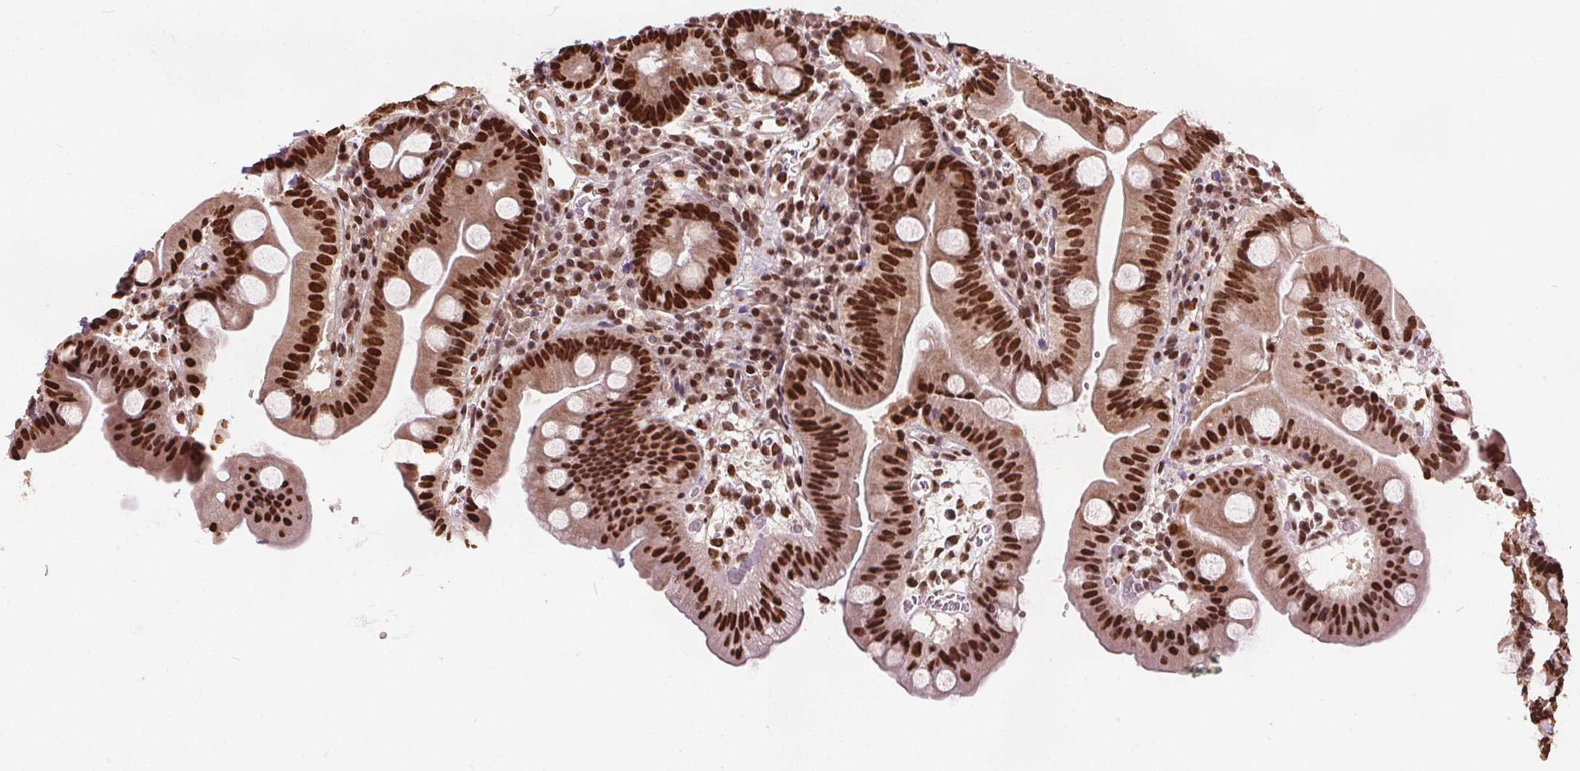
{"staining": {"intensity": "strong", "quantity": ">75%", "location": "nuclear"}, "tissue": "duodenum", "cell_type": "Glandular cells", "image_type": "normal", "snomed": [{"axis": "morphology", "description": "Normal tissue, NOS"}, {"axis": "topography", "description": "Duodenum"}], "caption": "The micrograph demonstrates a brown stain indicating the presence of a protein in the nuclear of glandular cells in duodenum.", "gene": "ISLR2", "patient": {"sex": "male", "age": 59}}